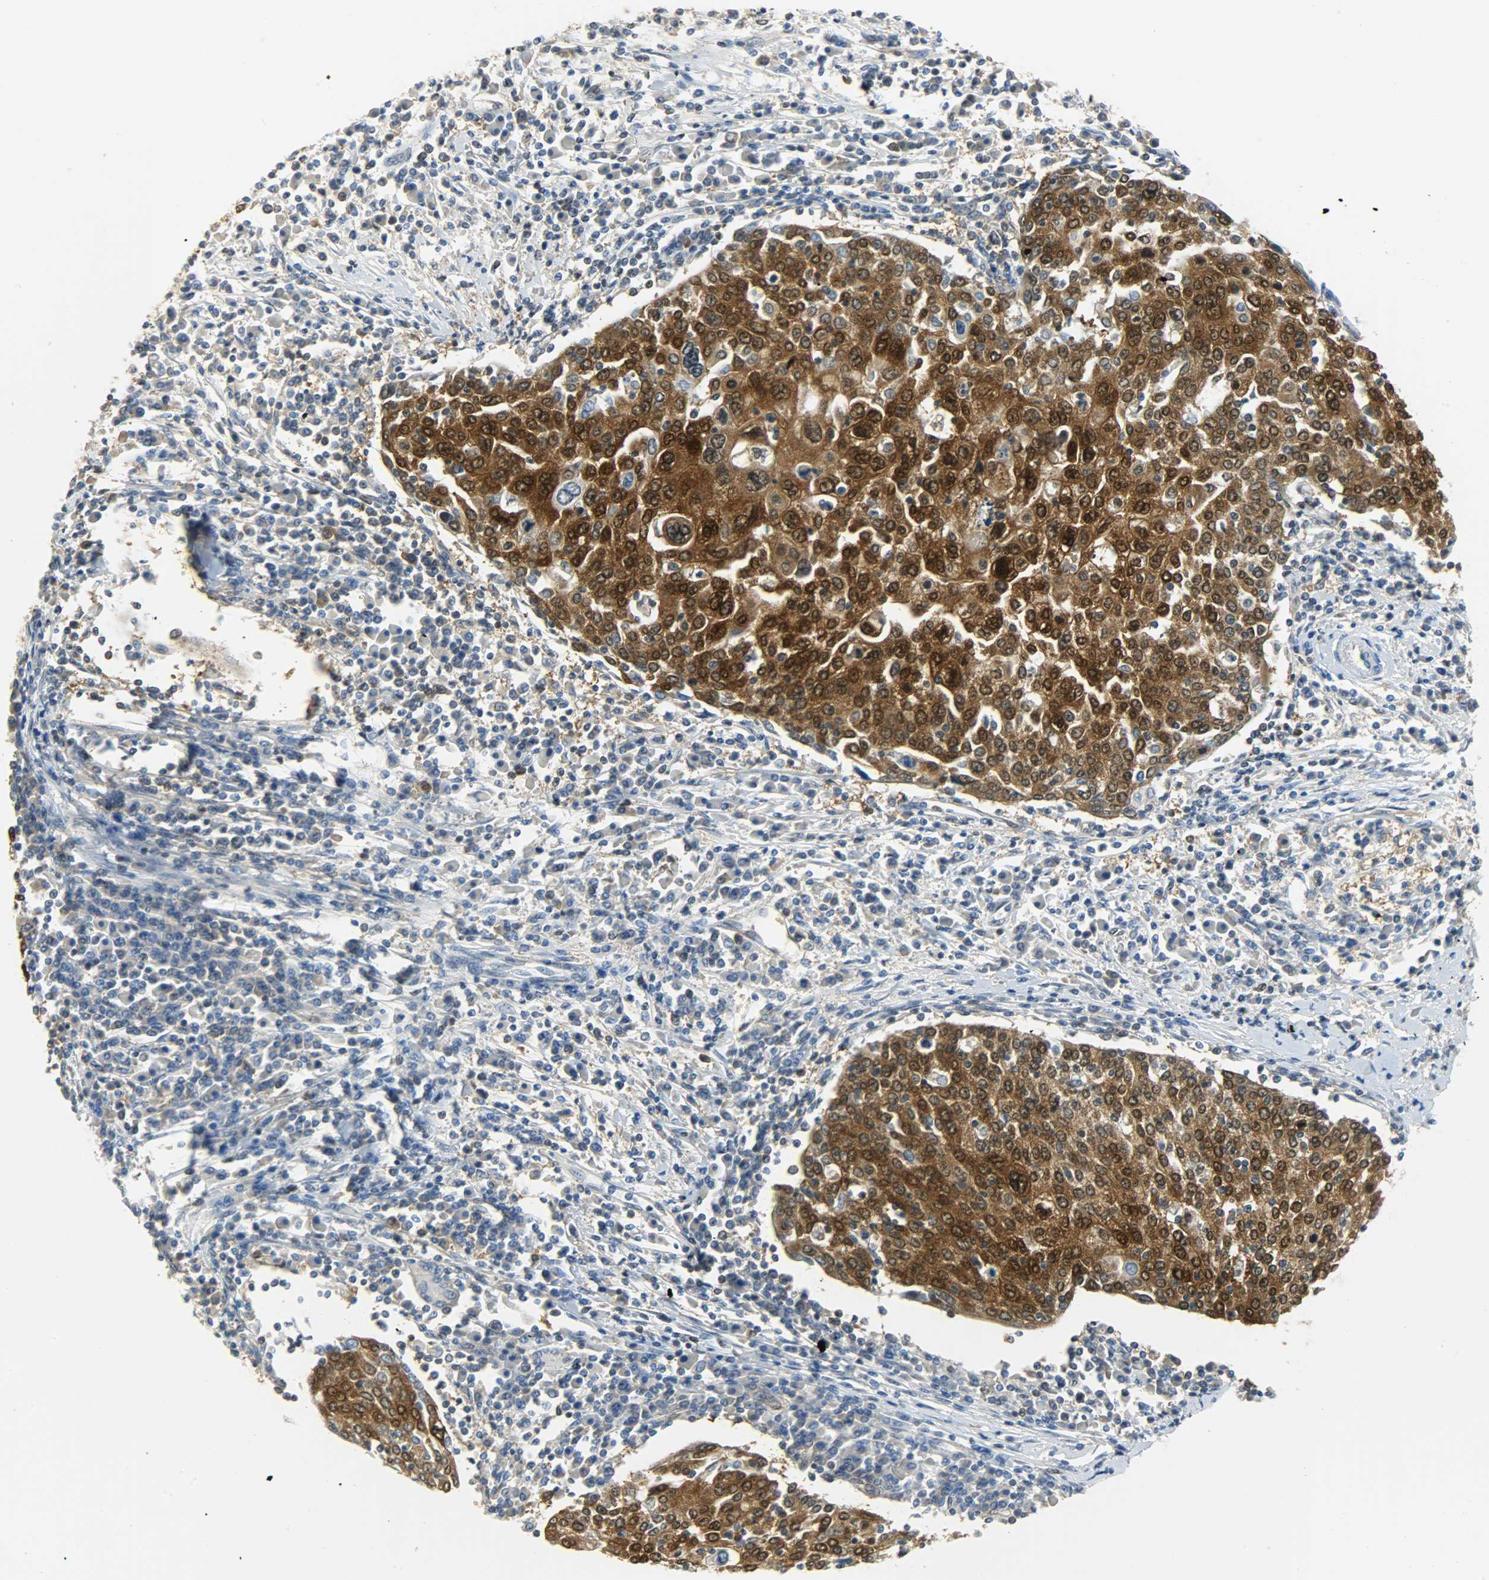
{"staining": {"intensity": "strong", "quantity": ">75%", "location": "cytoplasmic/membranous,nuclear"}, "tissue": "cervical cancer", "cell_type": "Tumor cells", "image_type": "cancer", "snomed": [{"axis": "morphology", "description": "Squamous cell carcinoma, NOS"}, {"axis": "topography", "description": "Cervix"}], "caption": "Immunohistochemical staining of human squamous cell carcinoma (cervical) displays strong cytoplasmic/membranous and nuclear protein staining in about >75% of tumor cells.", "gene": "EIF4EBP1", "patient": {"sex": "female", "age": 40}}